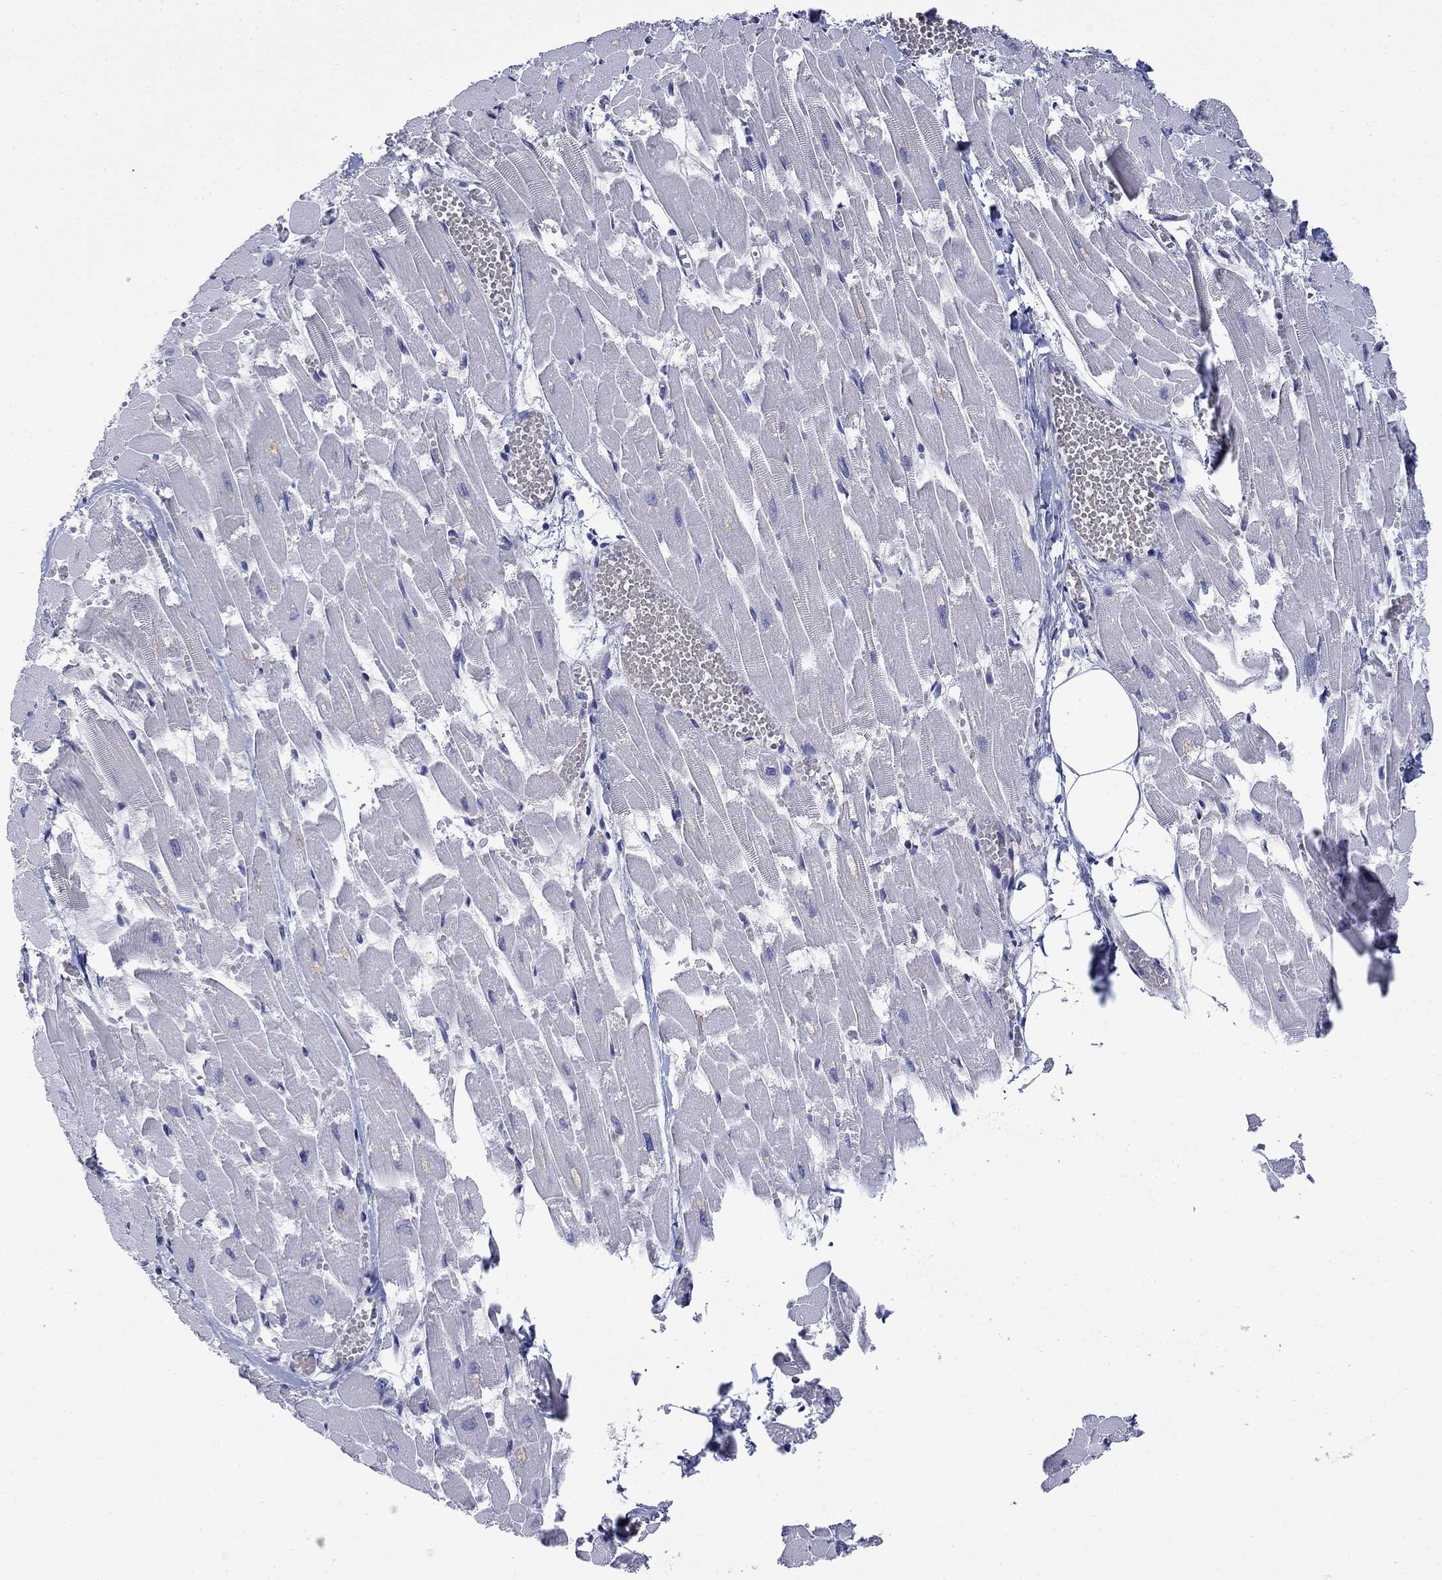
{"staining": {"intensity": "negative", "quantity": "none", "location": "none"}, "tissue": "heart muscle", "cell_type": "Cardiomyocytes", "image_type": "normal", "snomed": [{"axis": "morphology", "description": "Normal tissue, NOS"}, {"axis": "topography", "description": "Heart"}], "caption": "Human heart muscle stained for a protein using immunohistochemistry exhibits no expression in cardiomyocytes.", "gene": "PTPRZ1", "patient": {"sex": "female", "age": 52}}